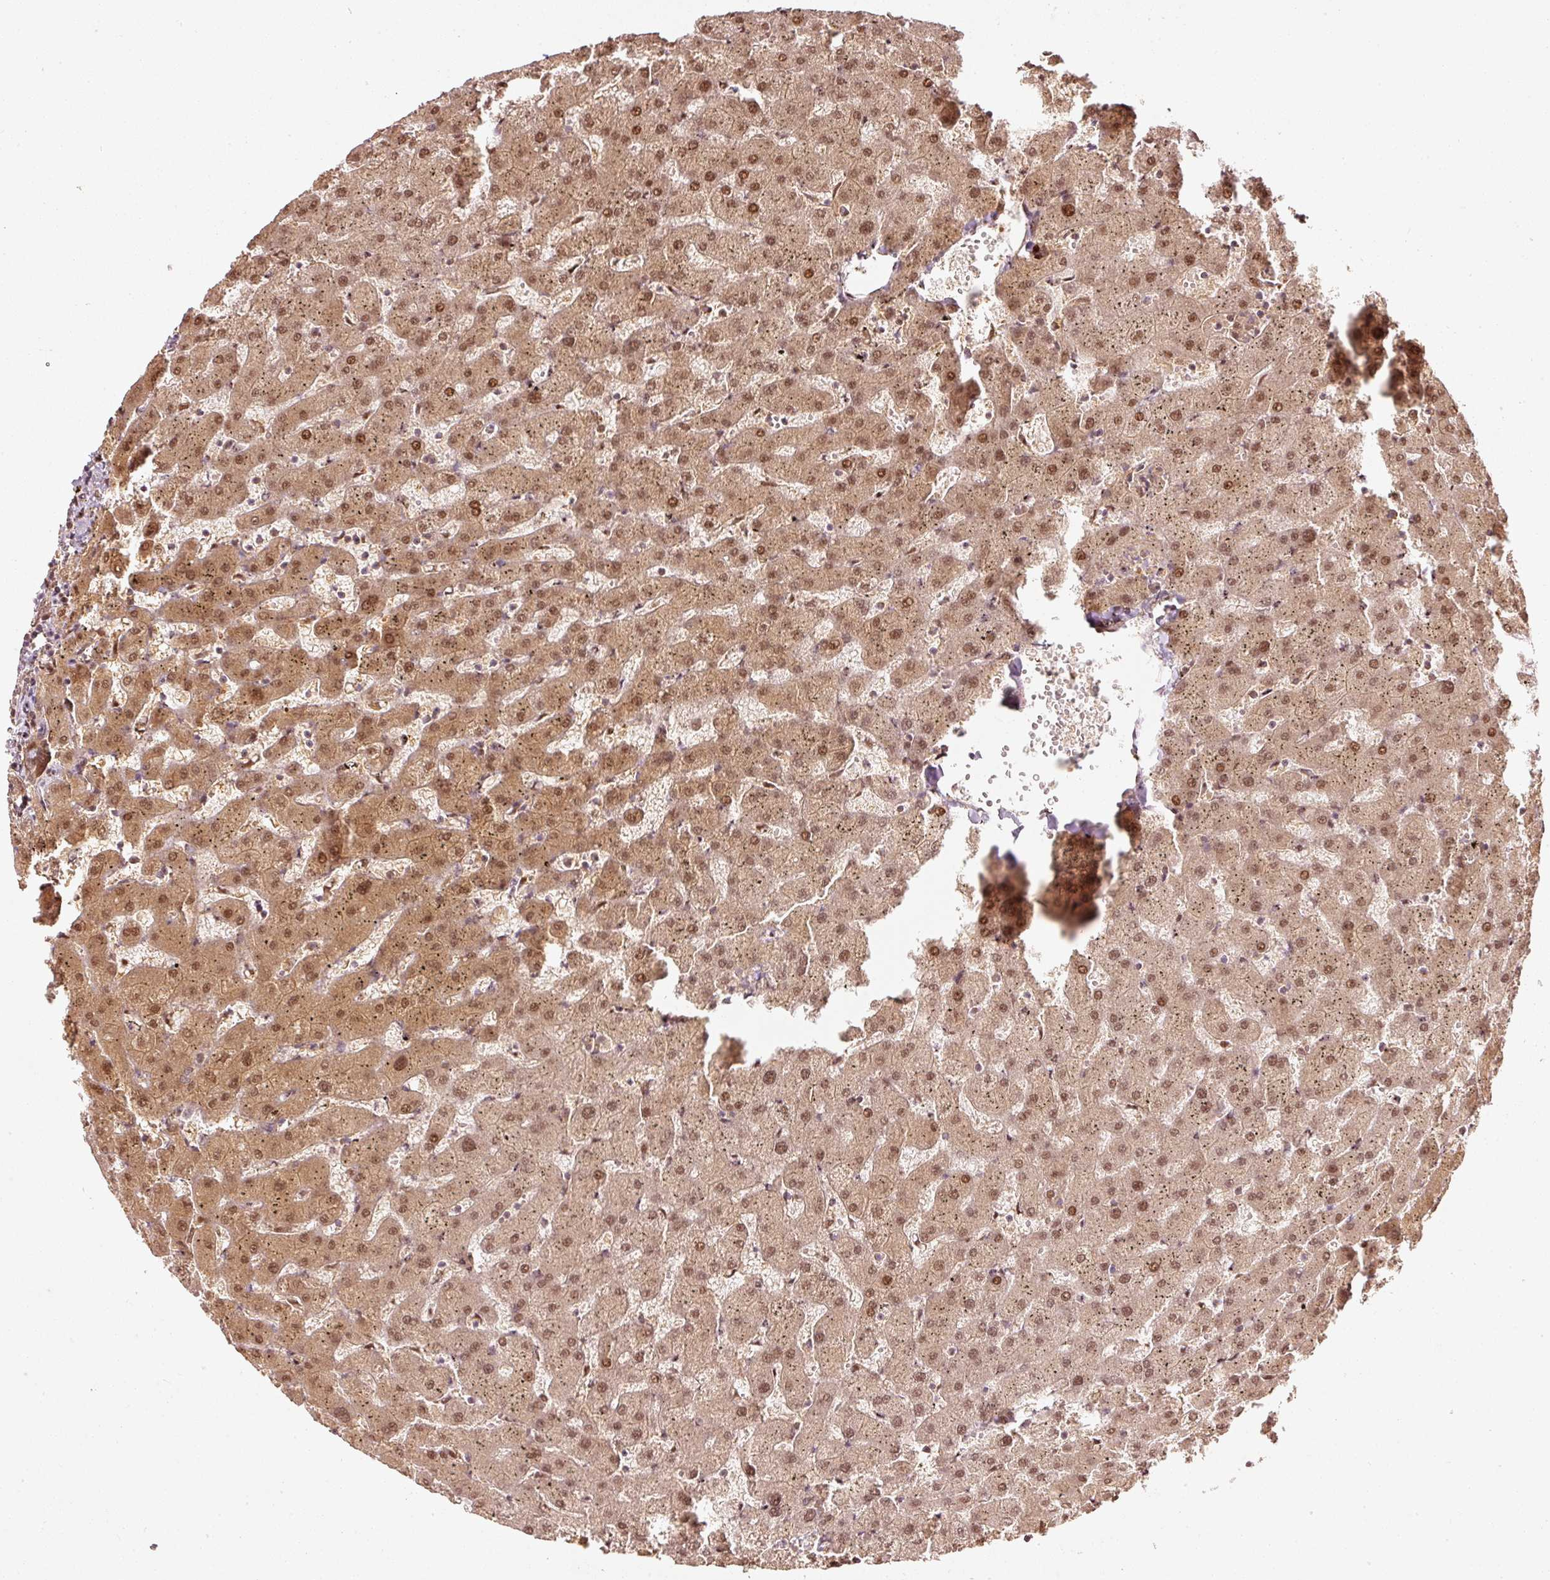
{"staining": {"intensity": "moderate", "quantity": ">75%", "location": "cytoplasmic/membranous,nuclear"}, "tissue": "liver", "cell_type": "Cholangiocytes", "image_type": "normal", "snomed": [{"axis": "morphology", "description": "Normal tissue, NOS"}, {"axis": "topography", "description": "Liver"}], "caption": "Immunohistochemistry (DAB (3,3'-diaminobenzidine)) staining of normal human liver reveals moderate cytoplasmic/membranous,nuclear protein expression in approximately >75% of cholangiocytes. (Stains: DAB (3,3'-diaminobenzidine) in brown, nuclei in blue, Microscopy: brightfield microscopy at high magnification).", "gene": "PSMD1", "patient": {"sex": "female", "age": 63}}